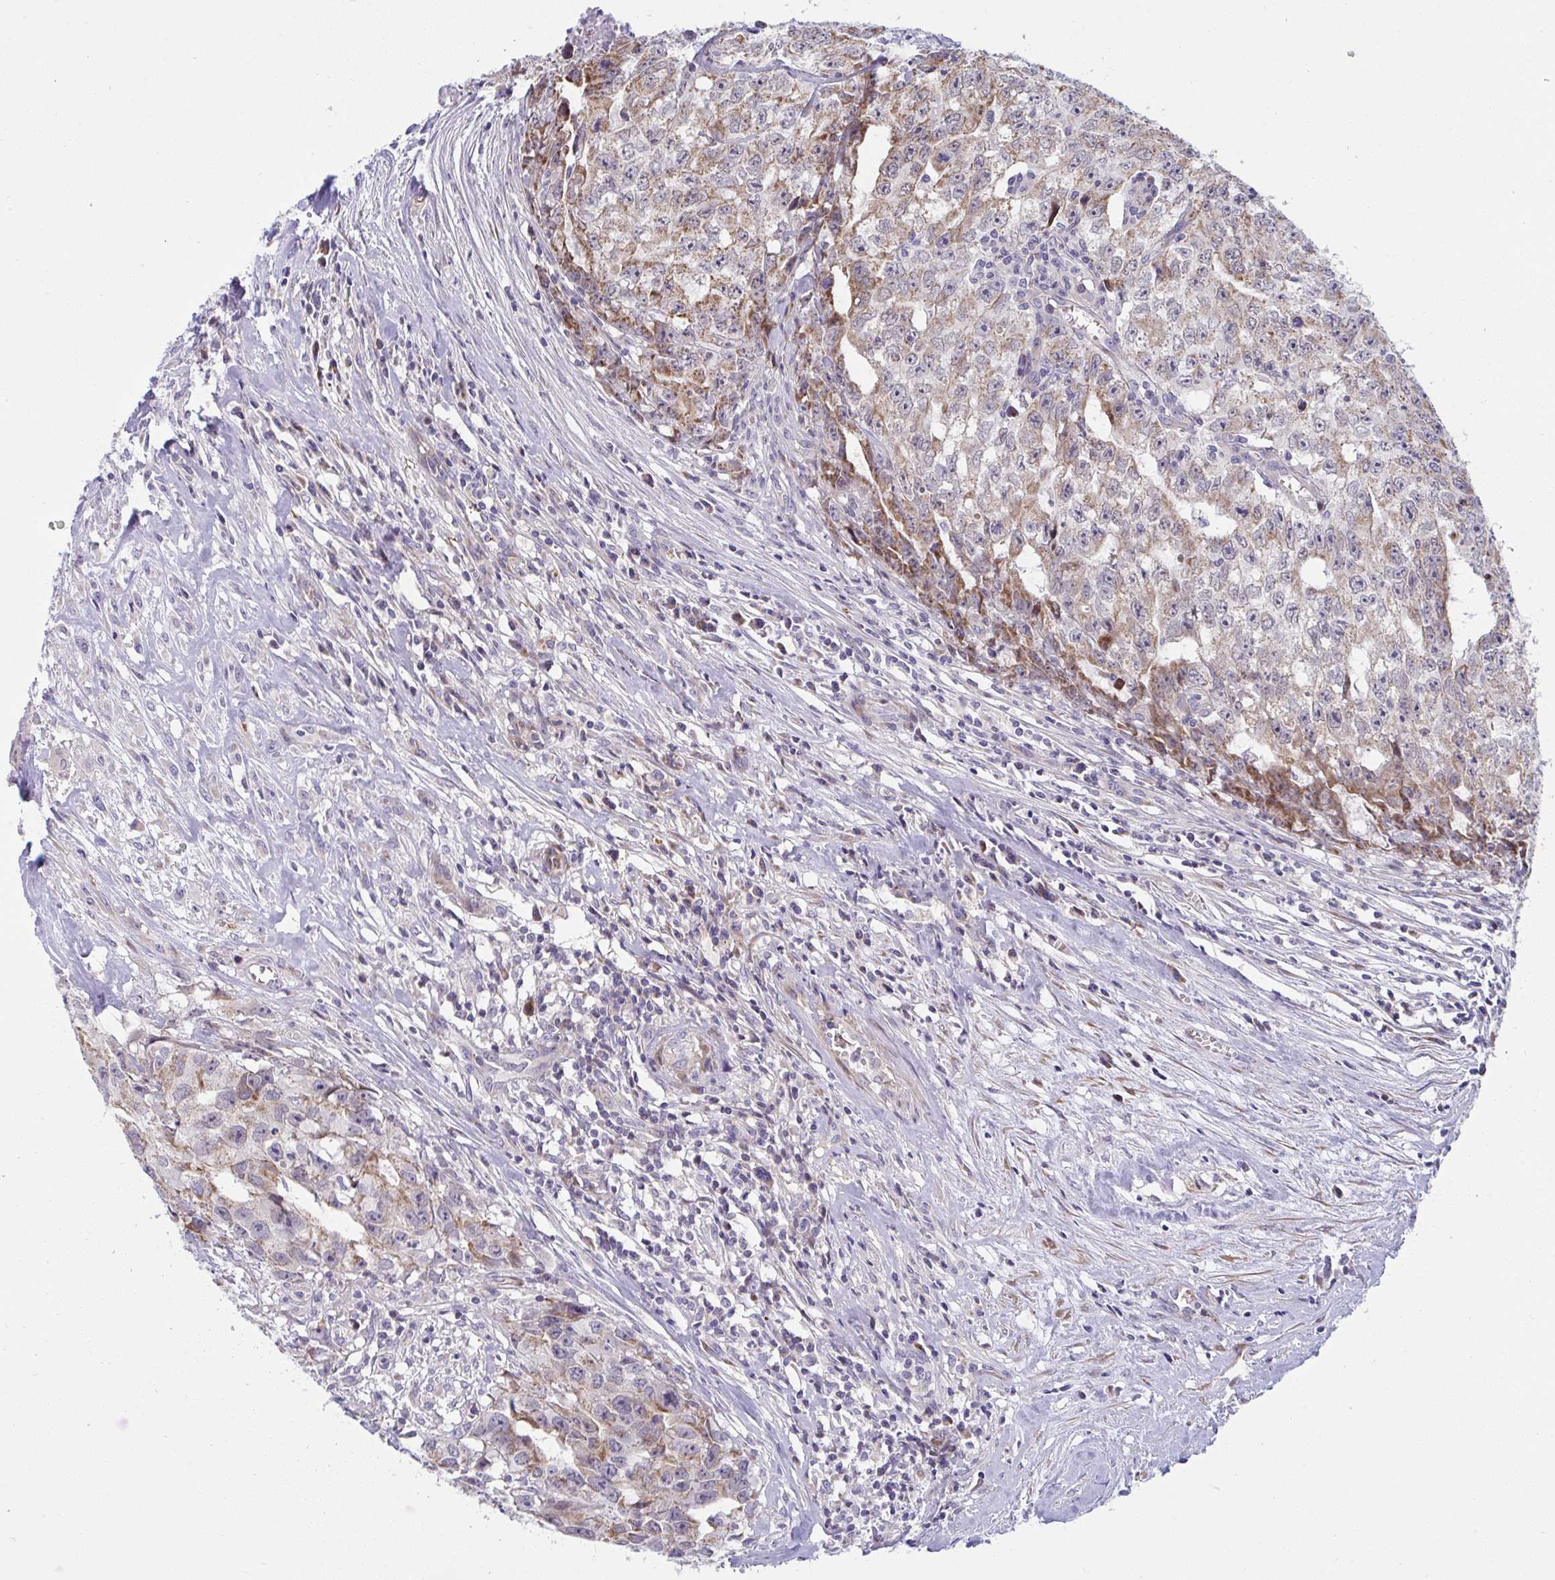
{"staining": {"intensity": "moderate", "quantity": ">75%", "location": "cytoplasmic/membranous"}, "tissue": "testis cancer", "cell_type": "Tumor cells", "image_type": "cancer", "snomed": [{"axis": "morphology", "description": "Carcinoma, Embryonal, NOS"}, {"axis": "morphology", "description": "Teratoma, malignant, NOS"}, {"axis": "topography", "description": "Testis"}], "caption": "Embryonal carcinoma (testis) stained with a brown dye displays moderate cytoplasmic/membranous positive positivity in approximately >75% of tumor cells.", "gene": "NTN1", "patient": {"sex": "male", "age": 24}}